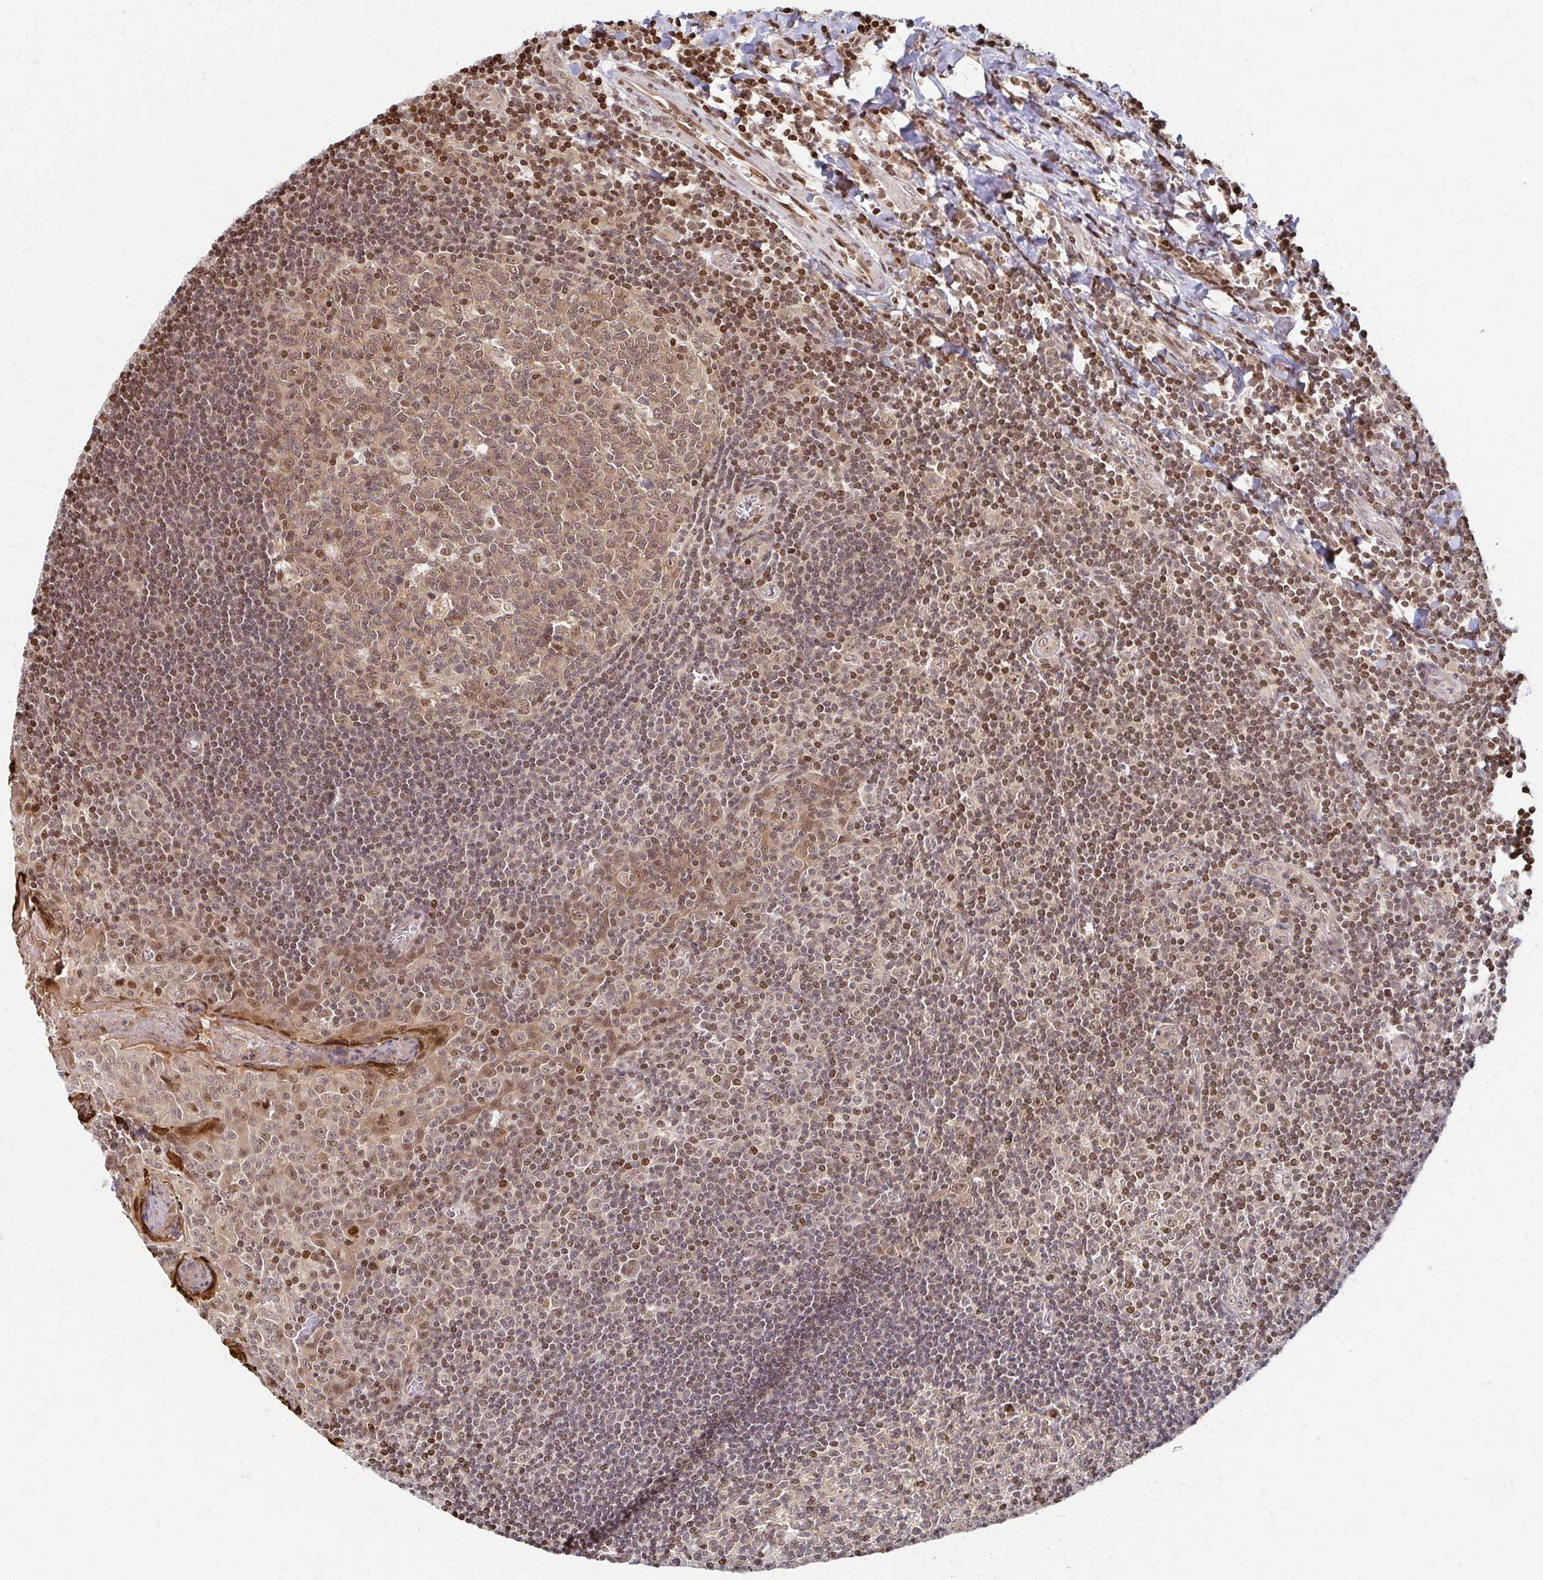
{"staining": {"intensity": "weak", "quantity": "25%-75%", "location": "nuclear"}, "tissue": "tonsil", "cell_type": "Germinal center cells", "image_type": "normal", "snomed": [{"axis": "morphology", "description": "Normal tissue, NOS"}, {"axis": "morphology", "description": "Inflammation, NOS"}, {"axis": "topography", "description": "Tonsil"}], "caption": "Protein expression analysis of benign tonsil shows weak nuclear staining in approximately 25%-75% of germinal center cells.", "gene": "PSMD7", "patient": {"sex": "female", "age": 31}}